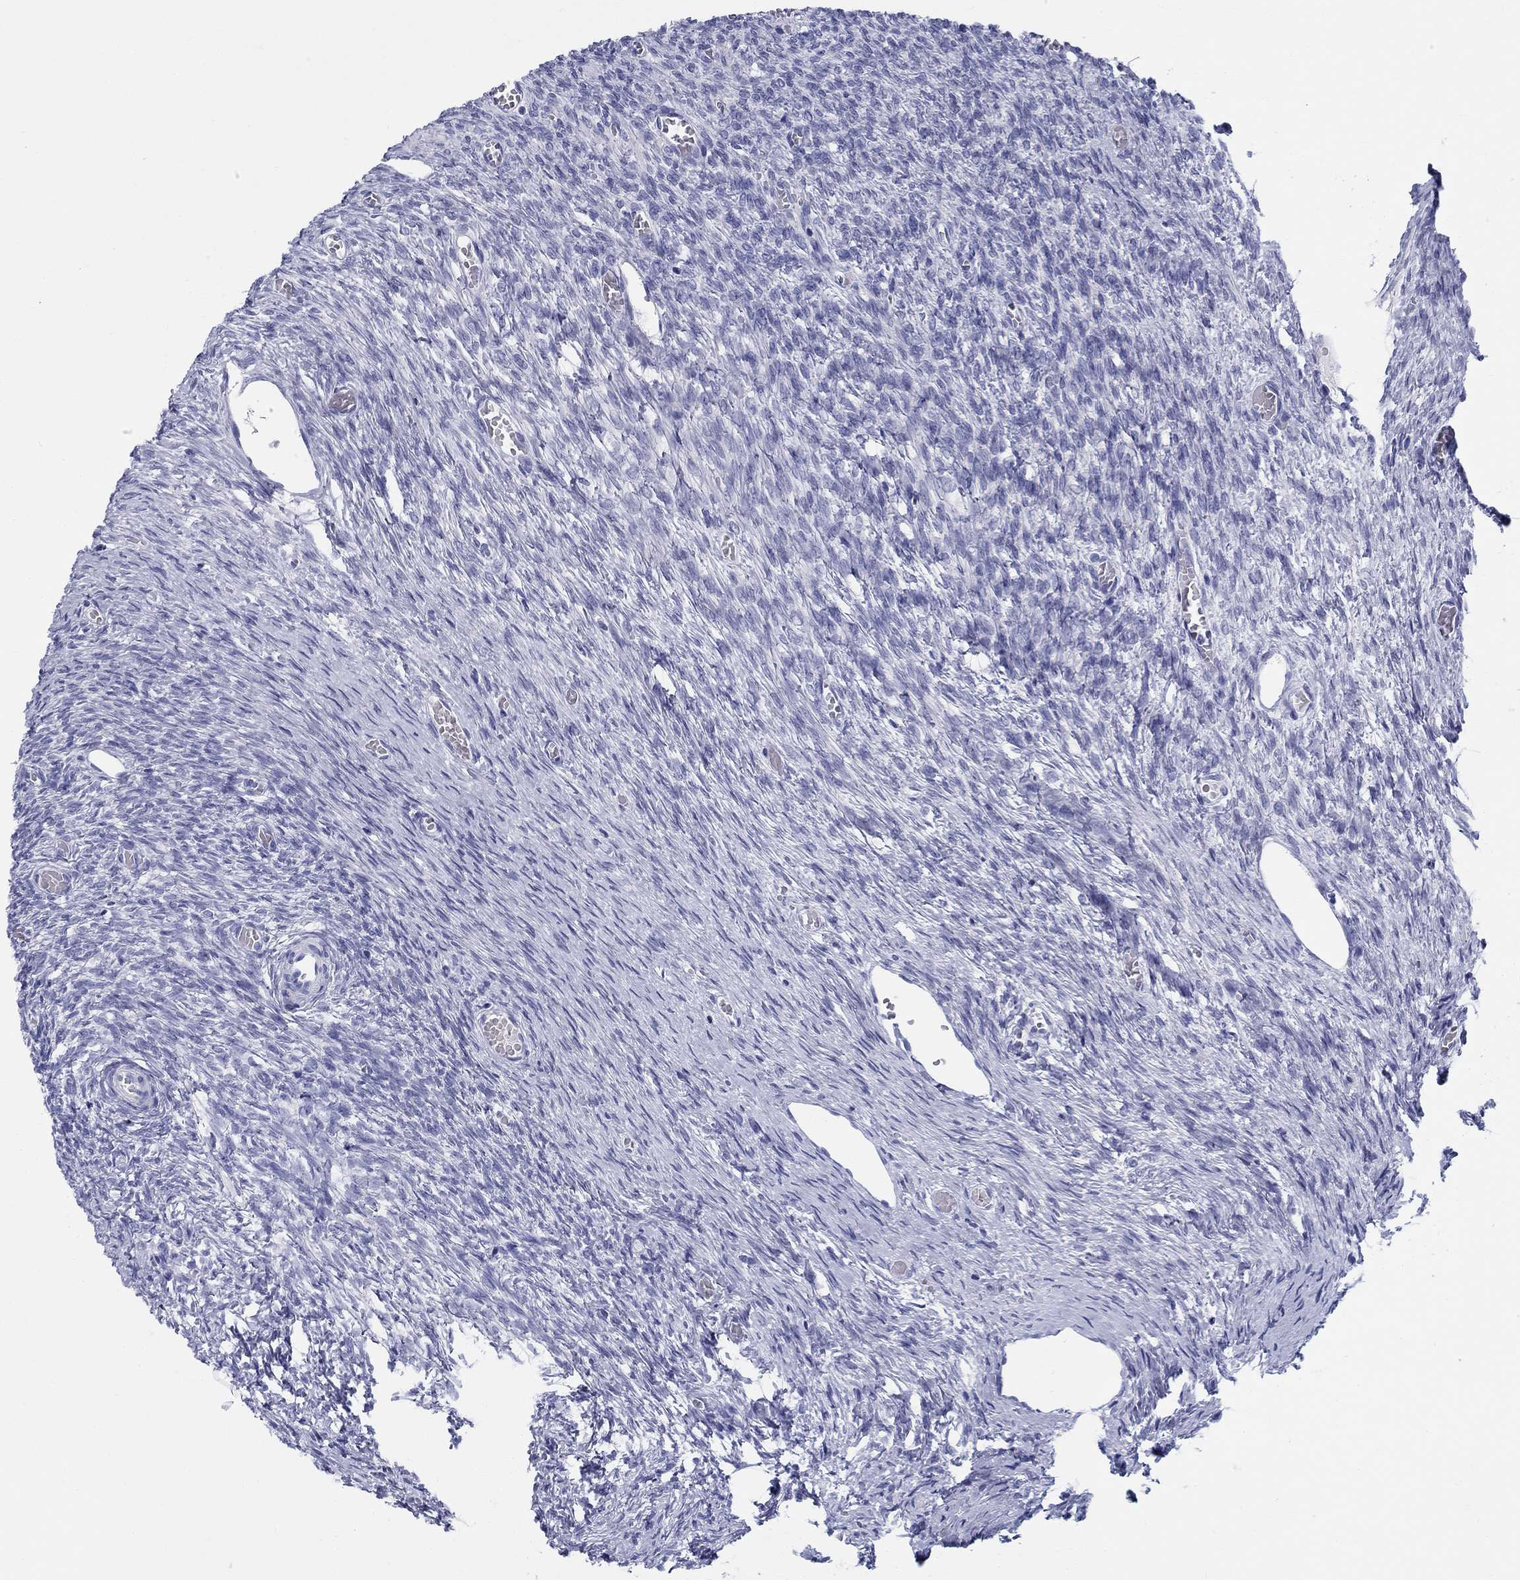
{"staining": {"intensity": "negative", "quantity": "none", "location": "none"}, "tissue": "ovary", "cell_type": "Follicle cells", "image_type": "normal", "snomed": [{"axis": "morphology", "description": "Normal tissue, NOS"}, {"axis": "topography", "description": "Ovary"}], "caption": "IHC micrograph of benign human ovary stained for a protein (brown), which shows no expression in follicle cells.", "gene": "LAMP5", "patient": {"sex": "female", "age": 27}}